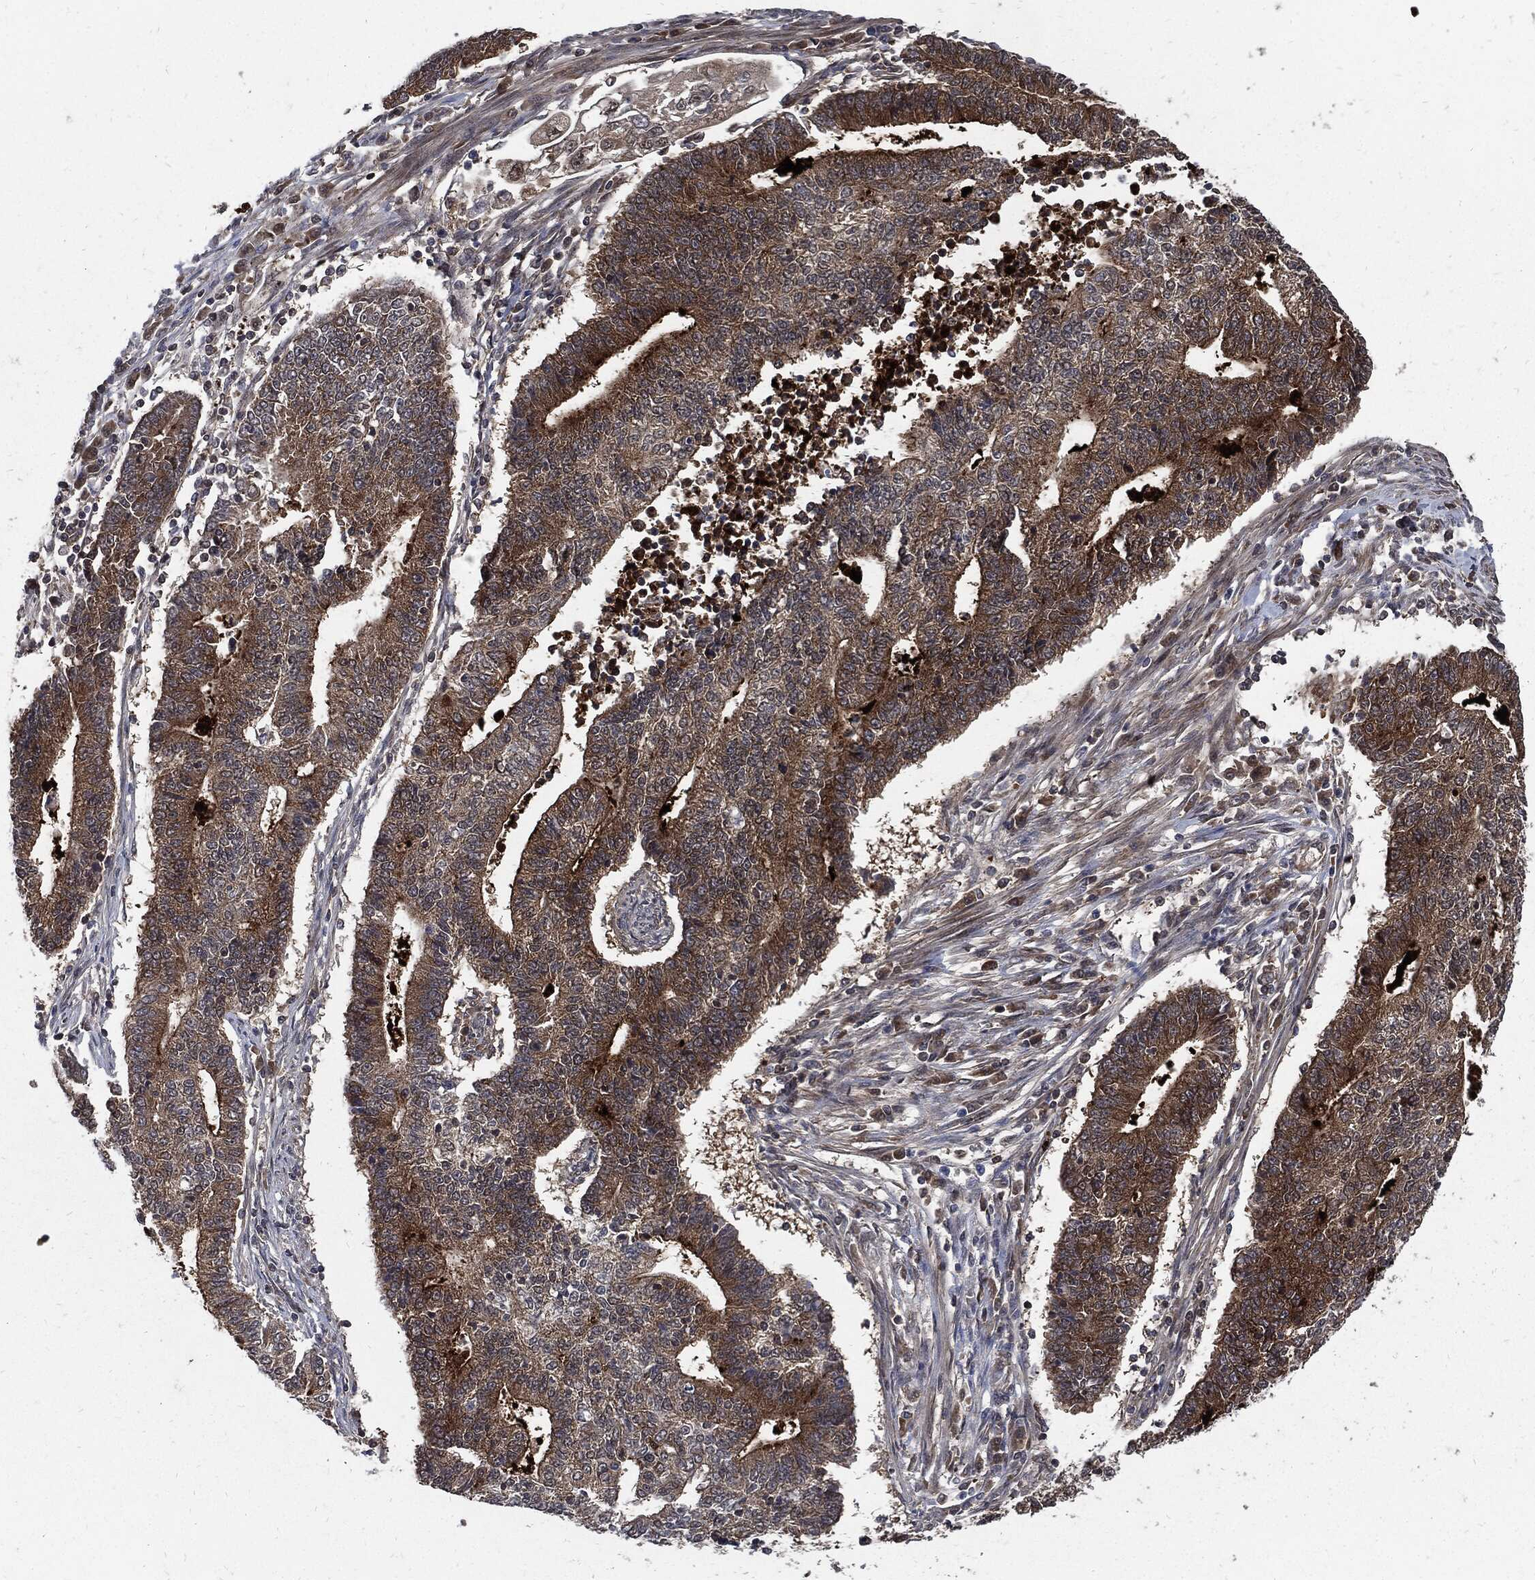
{"staining": {"intensity": "strong", "quantity": "25%-75%", "location": "cytoplasmic/membranous"}, "tissue": "endometrial cancer", "cell_type": "Tumor cells", "image_type": "cancer", "snomed": [{"axis": "morphology", "description": "Adenocarcinoma, NOS"}, {"axis": "topography", "description": "Uterus"}, {"axis": "topography", "description": "Endometrium"}], "caption": "Brown immunohistochemical staining in human endometrial cancer demonstrates strong cytoplasmic/membranous staining in approximately 25%-75% of tumor cells. Using DAB (3,3'-diaminobenzidine) (brown) and hematoxylin (blue) stains, captured at high magnification using brightfield microscopy.", "gene": "CLU", "patient": {"sex": "female", "age": 54}}